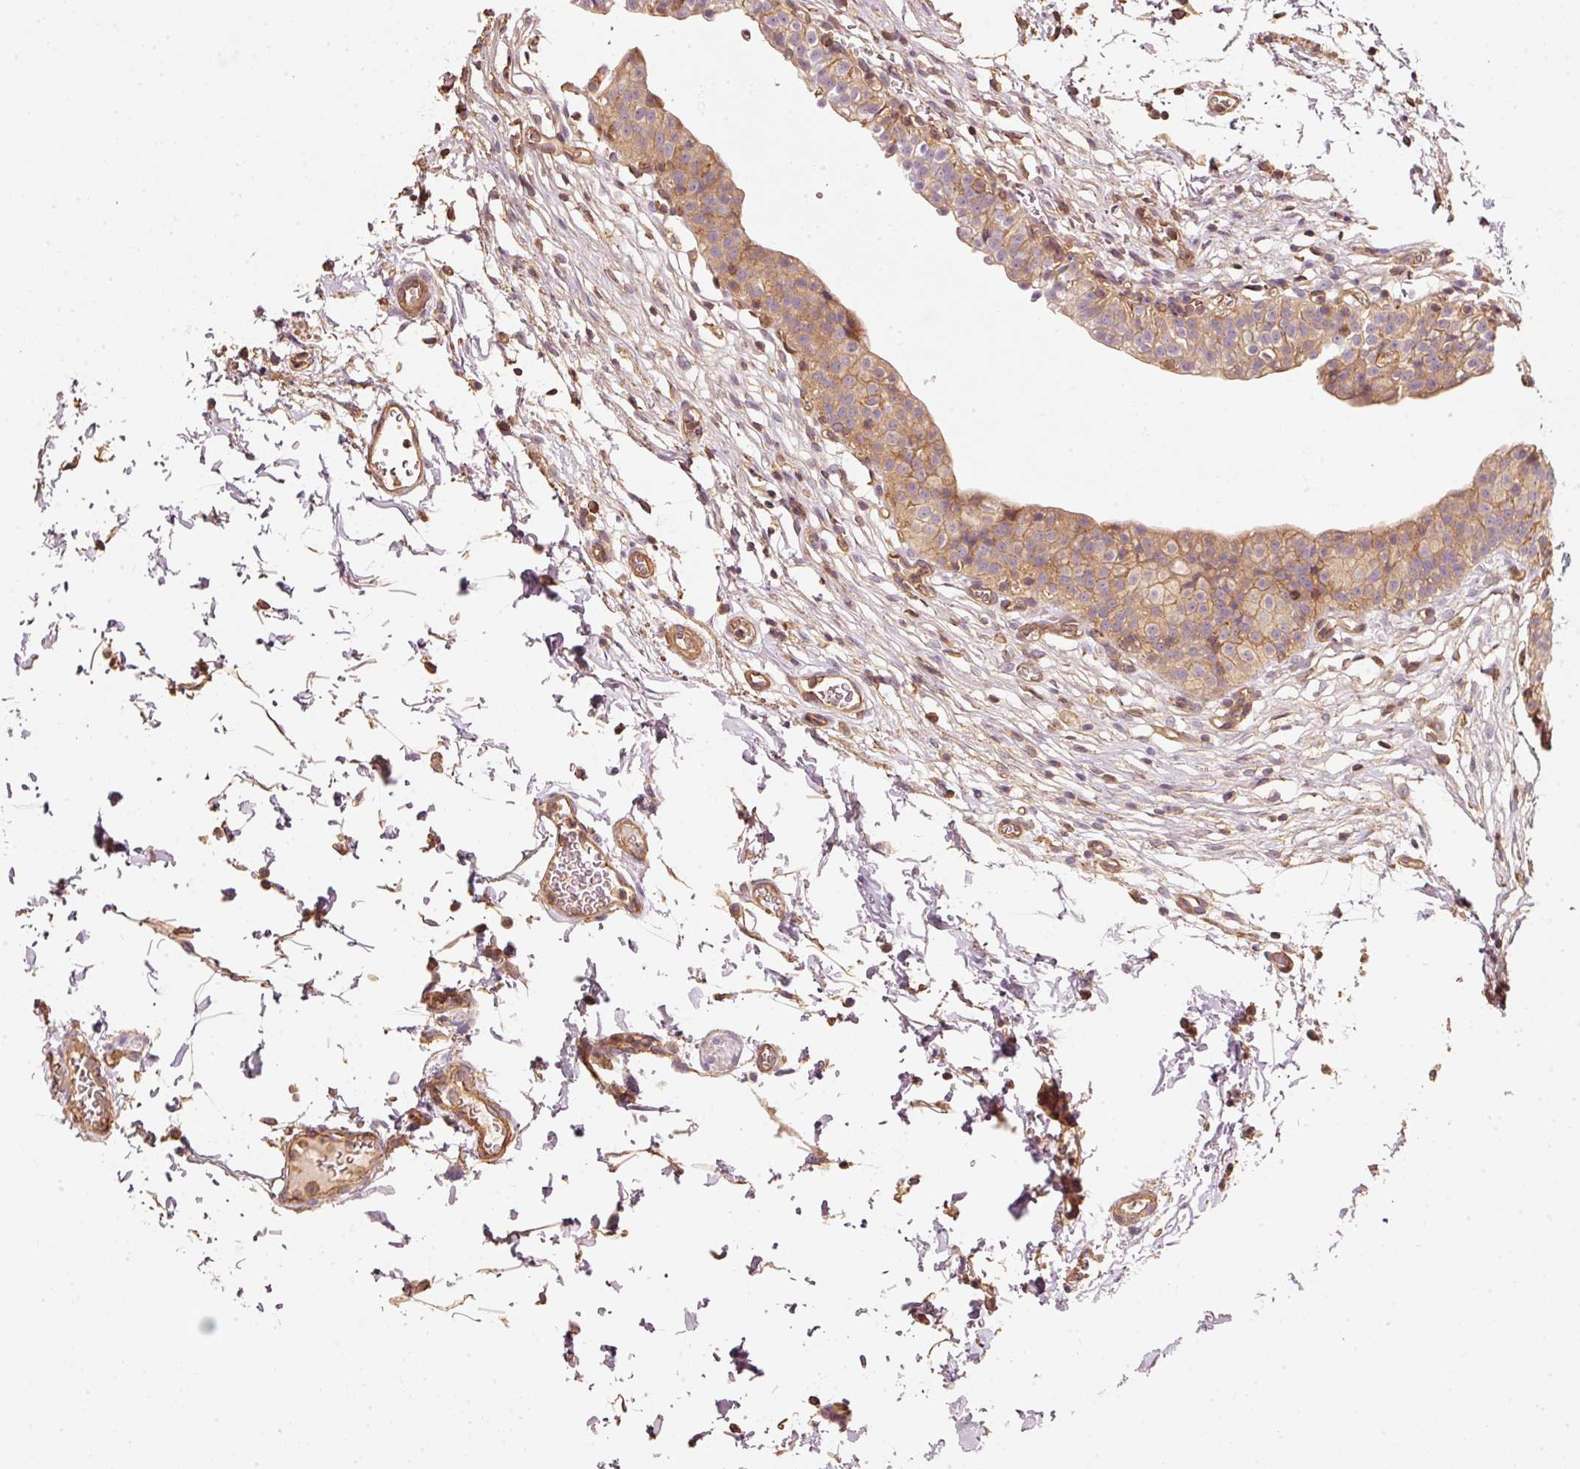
{"staining": {"intensity": "strong", "quantity": ">75%", "location": "cytoplasmic/membranous"}, "tissue": "urinary bladder", "cell_type": "Urothelial cells", "image_type": "normal", "snomed": [{"axis": "morphology", "description": "Normal tissue, NOS"}, {"axis": "topography", "description": "Urinary bladder"}, {"axis": "topography", "description": "Peripheral nerve tissue"}], "caption": "A micrograph of urinary bladder stained for a protein demonstrates strong cytoplasmic/membranous brown staining in urothelial cells. The protein is shown in brown color, while the nuclei are stained blue.", "gene": "CEP95", "patient": {"sex": "male", "age": 55}}